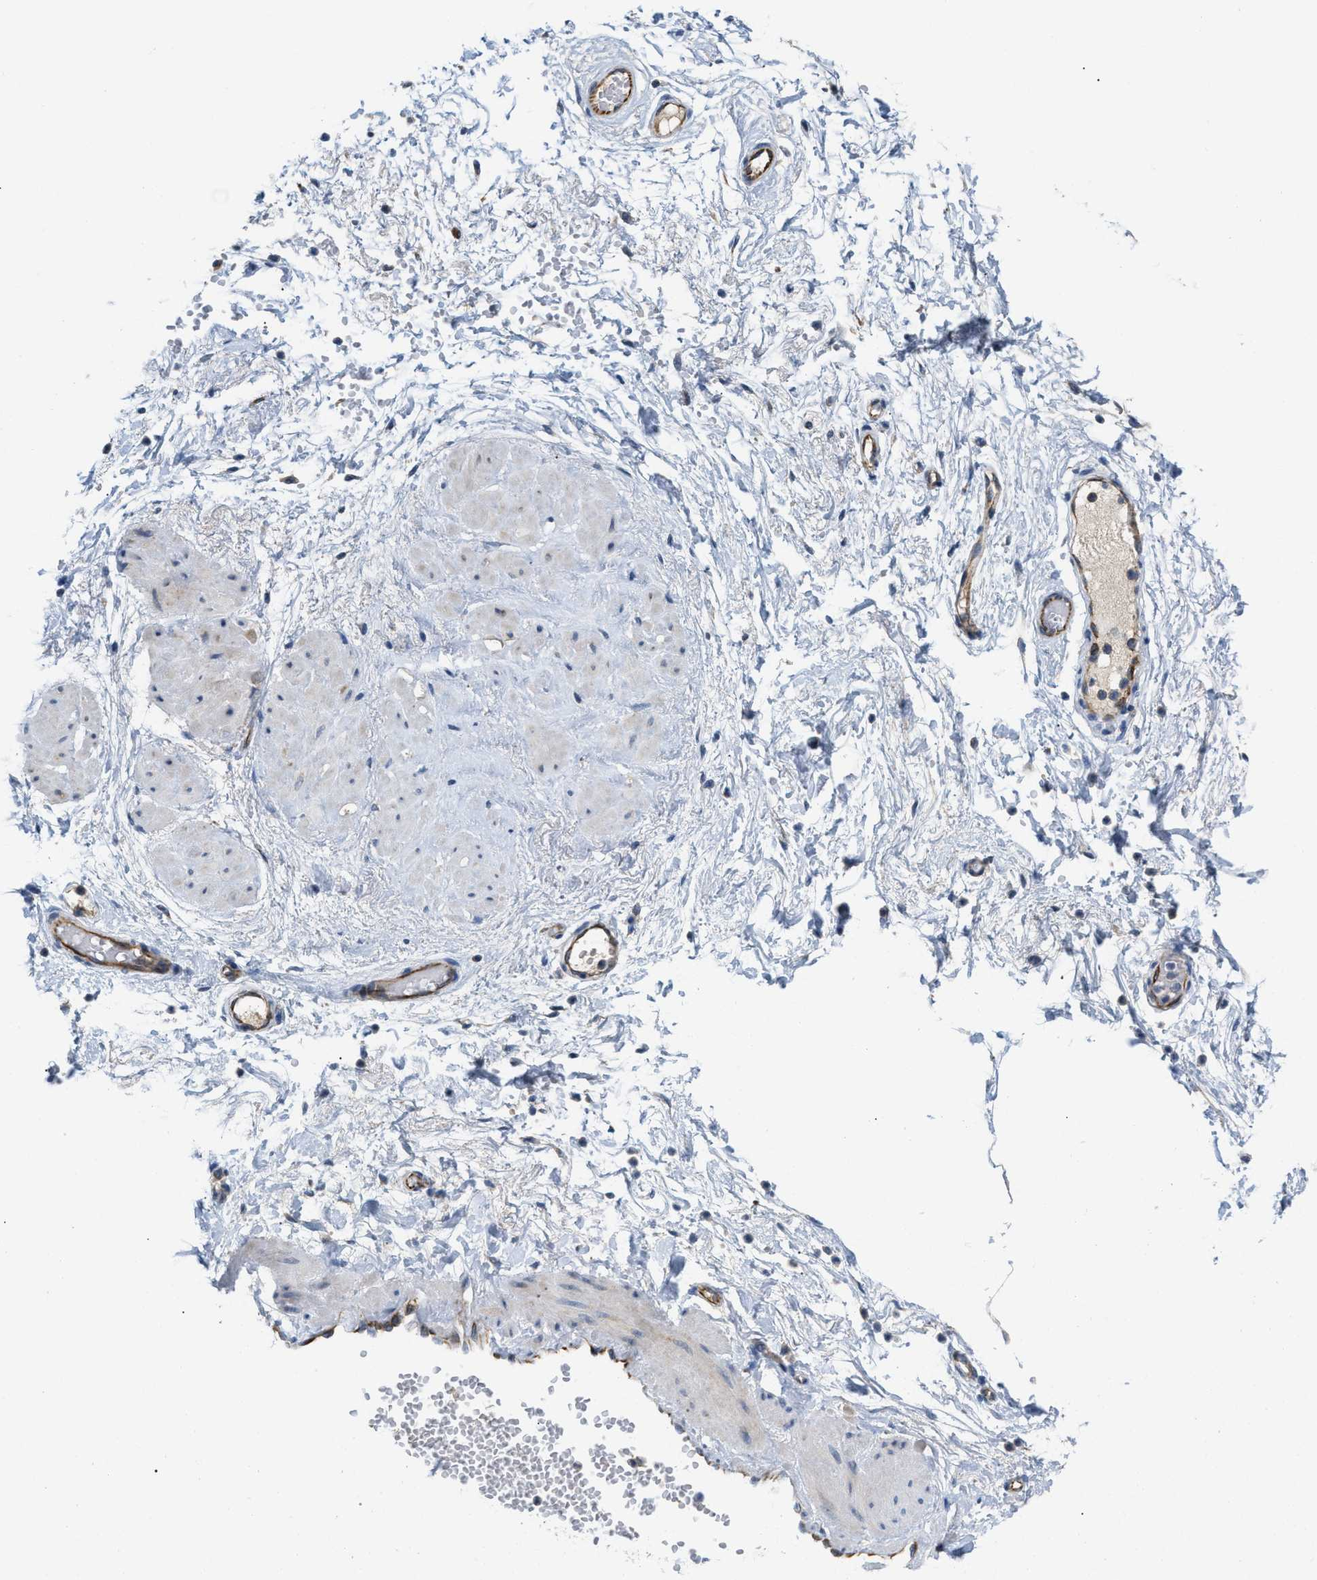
{"staining": {"intensity": "negative", "quantity": "none", "location": "none"}, "tissue": "adipose tissue", "cell_type": "Adipocytes", "image_type": "normal", "snomed": [{"axis": "morphology", "description": "Normal tissue, NOS"}, {"axis": "topography", "description": "Soft tissue"}, {"axis": "topography", "description": "Vascular tissue"}], "caption": "Immunohistochemistry photomicrograph of benign adipose tissue stained for a protein (brown), which displays no positivity in adipocytes.", "gene": "DHX58", "patient": {"sex": "female", "age": 35}}